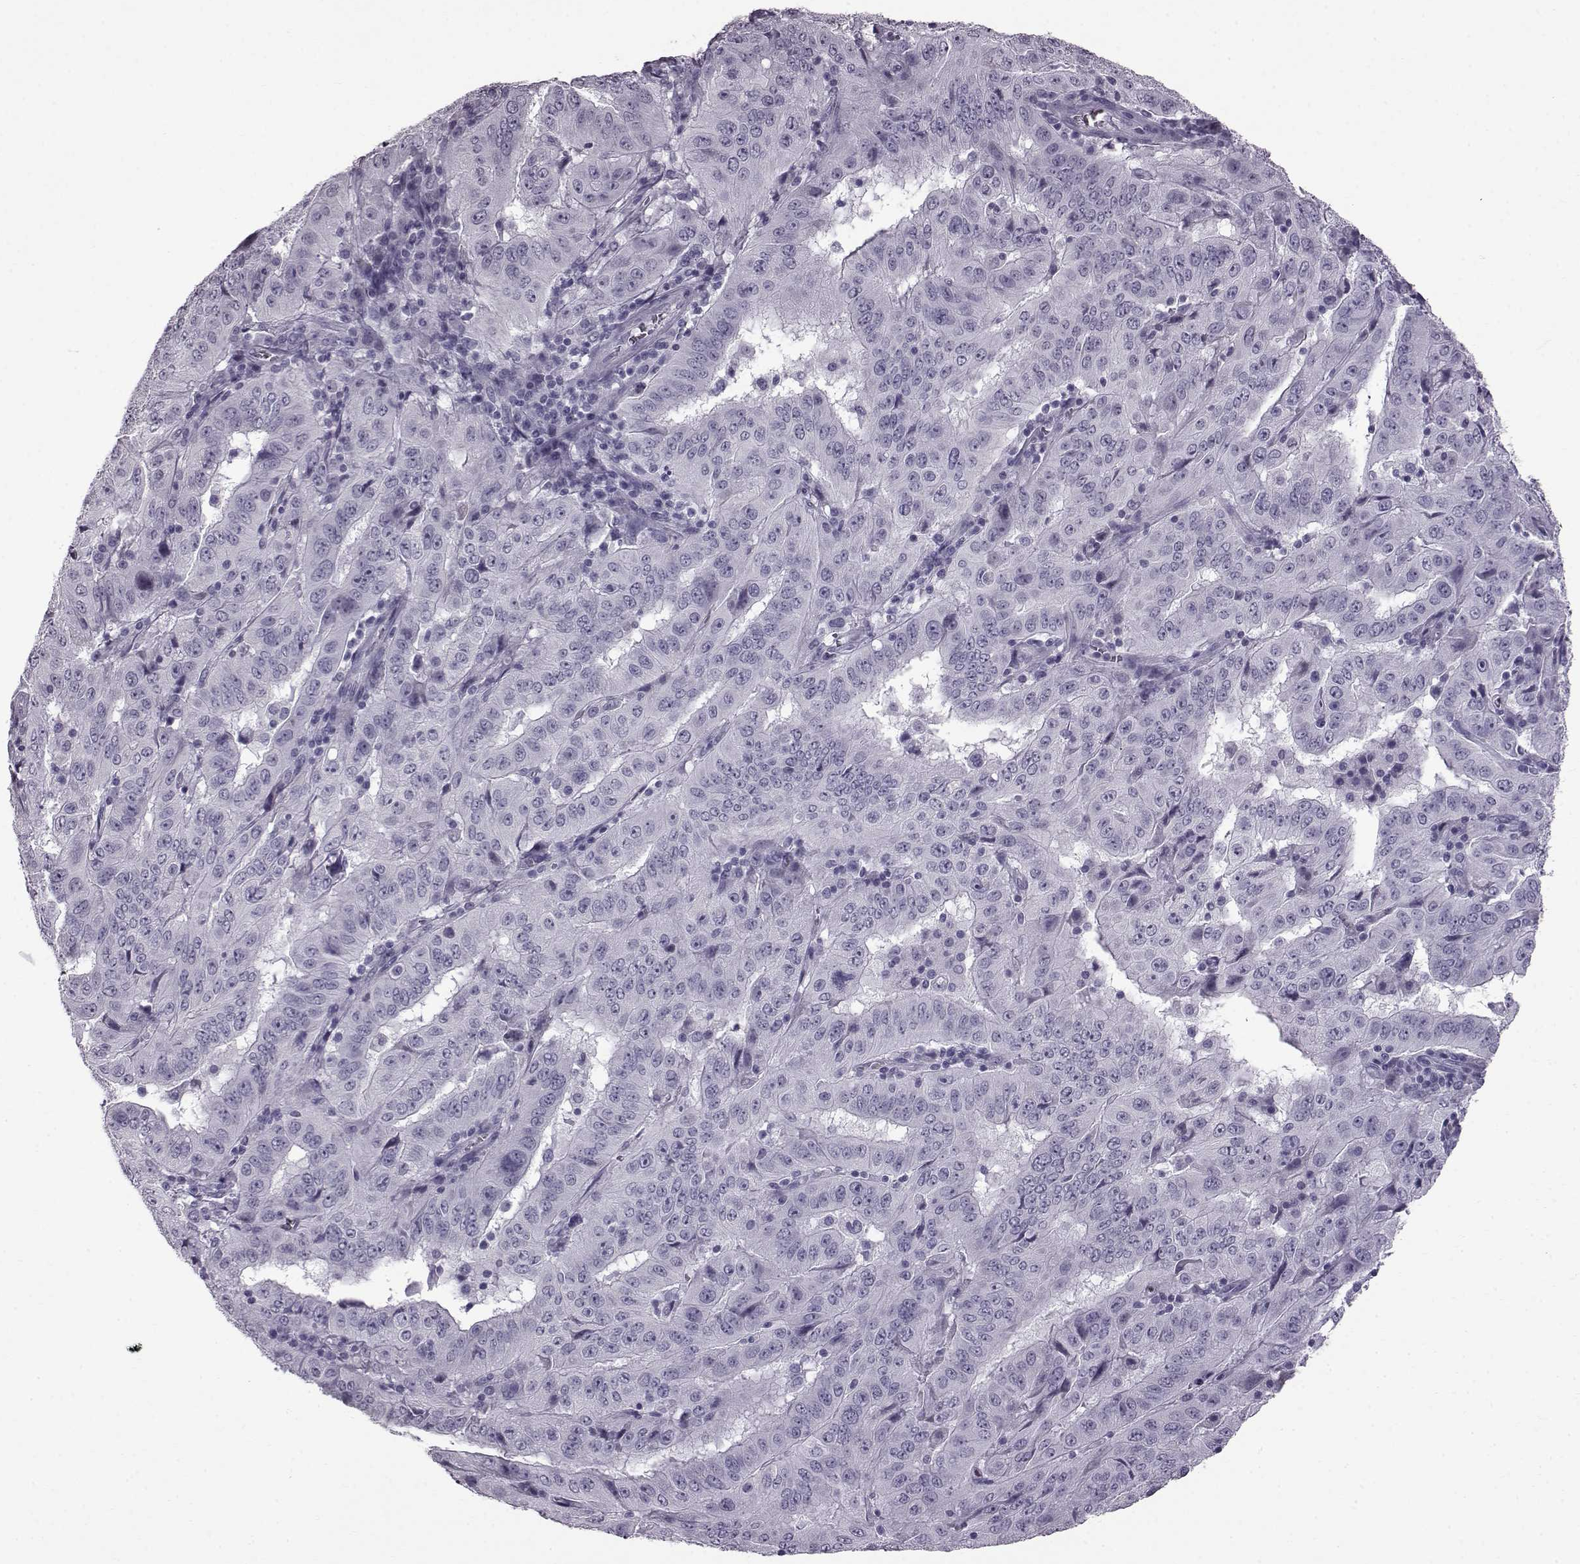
{"staining": {"intensity": "negative", "quantity": "none", "location": "none"}, "tissue": "pancreatic cancer", "cell_type": "Tumor cells", "image_type": "cancer", "snomed": [{"axis": "morphology", "description": "Adenocarcinoma, NOS"}, {"axis": "topography", "description": "Pancreas"}], "caption": "Immunohistochemistry (IHC) of human adenocarcinoma (pancreatic) demonstrates no positivity in tumor cells. The staining is performed using DAB brown chromogen with nuclei counter-stained in using hematoxylin.", "gene": "SLC28A2", "patient": {"sex": "male", "age": 63}}